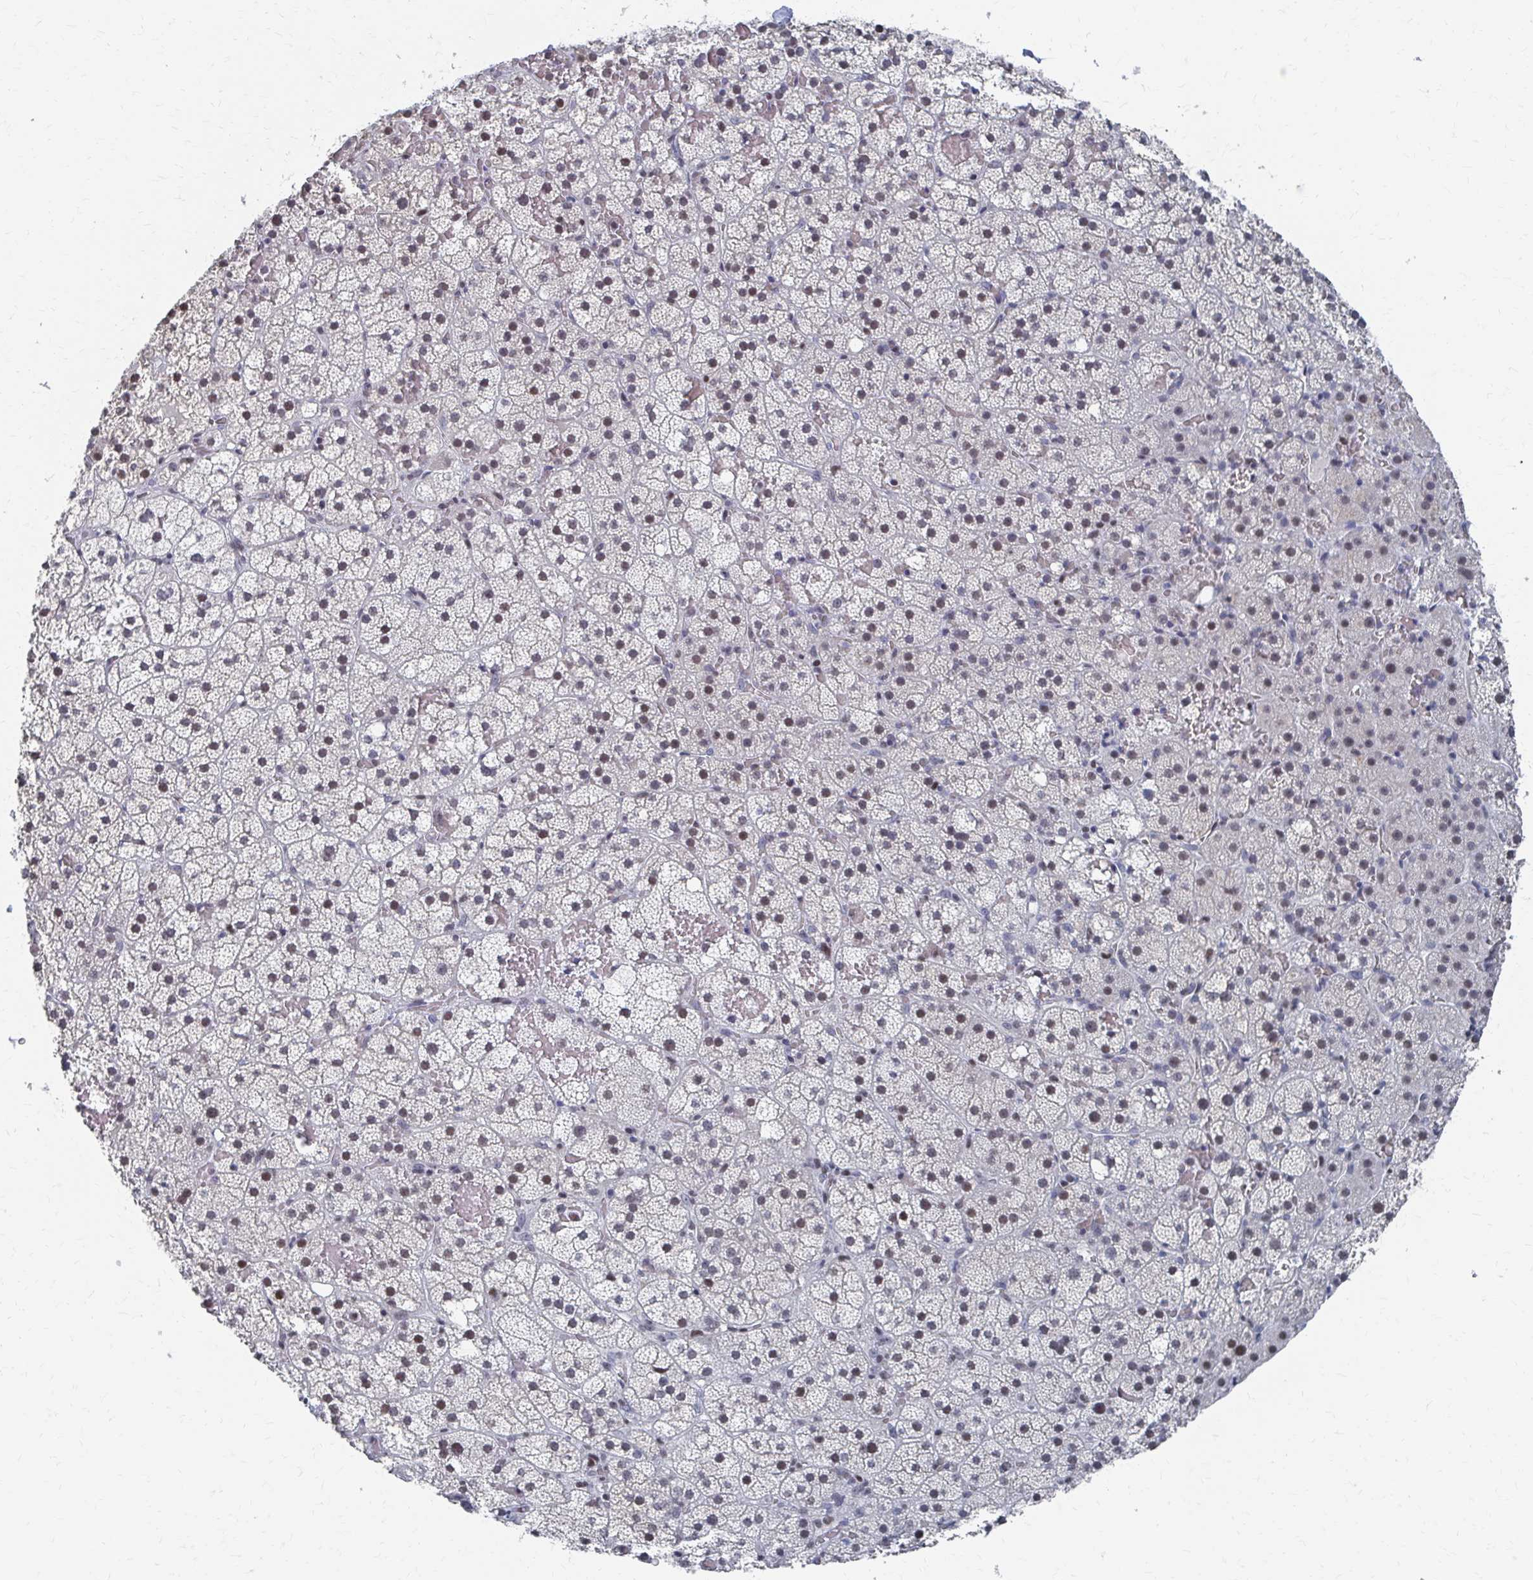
{"staining": {"intensity": "moderate", "quantity": "25%-75%", "location": "nuclear"}, "tissue": "adrenal gland", "cell_type": "Glandular cells", "image_type": "normal", "snomed": [{"axis": "morphology", "description": "Normal tissue, NOS"}, {"axis": "topography", "description": "Adrenal gland"}], "caption": "A medium amount of moderate nuclear staining is identified in about 25%-75% of glandular cells in benign adrenal gland.", "gene": "CDIN1", "patient": {"sex": "male", "age": 53}}